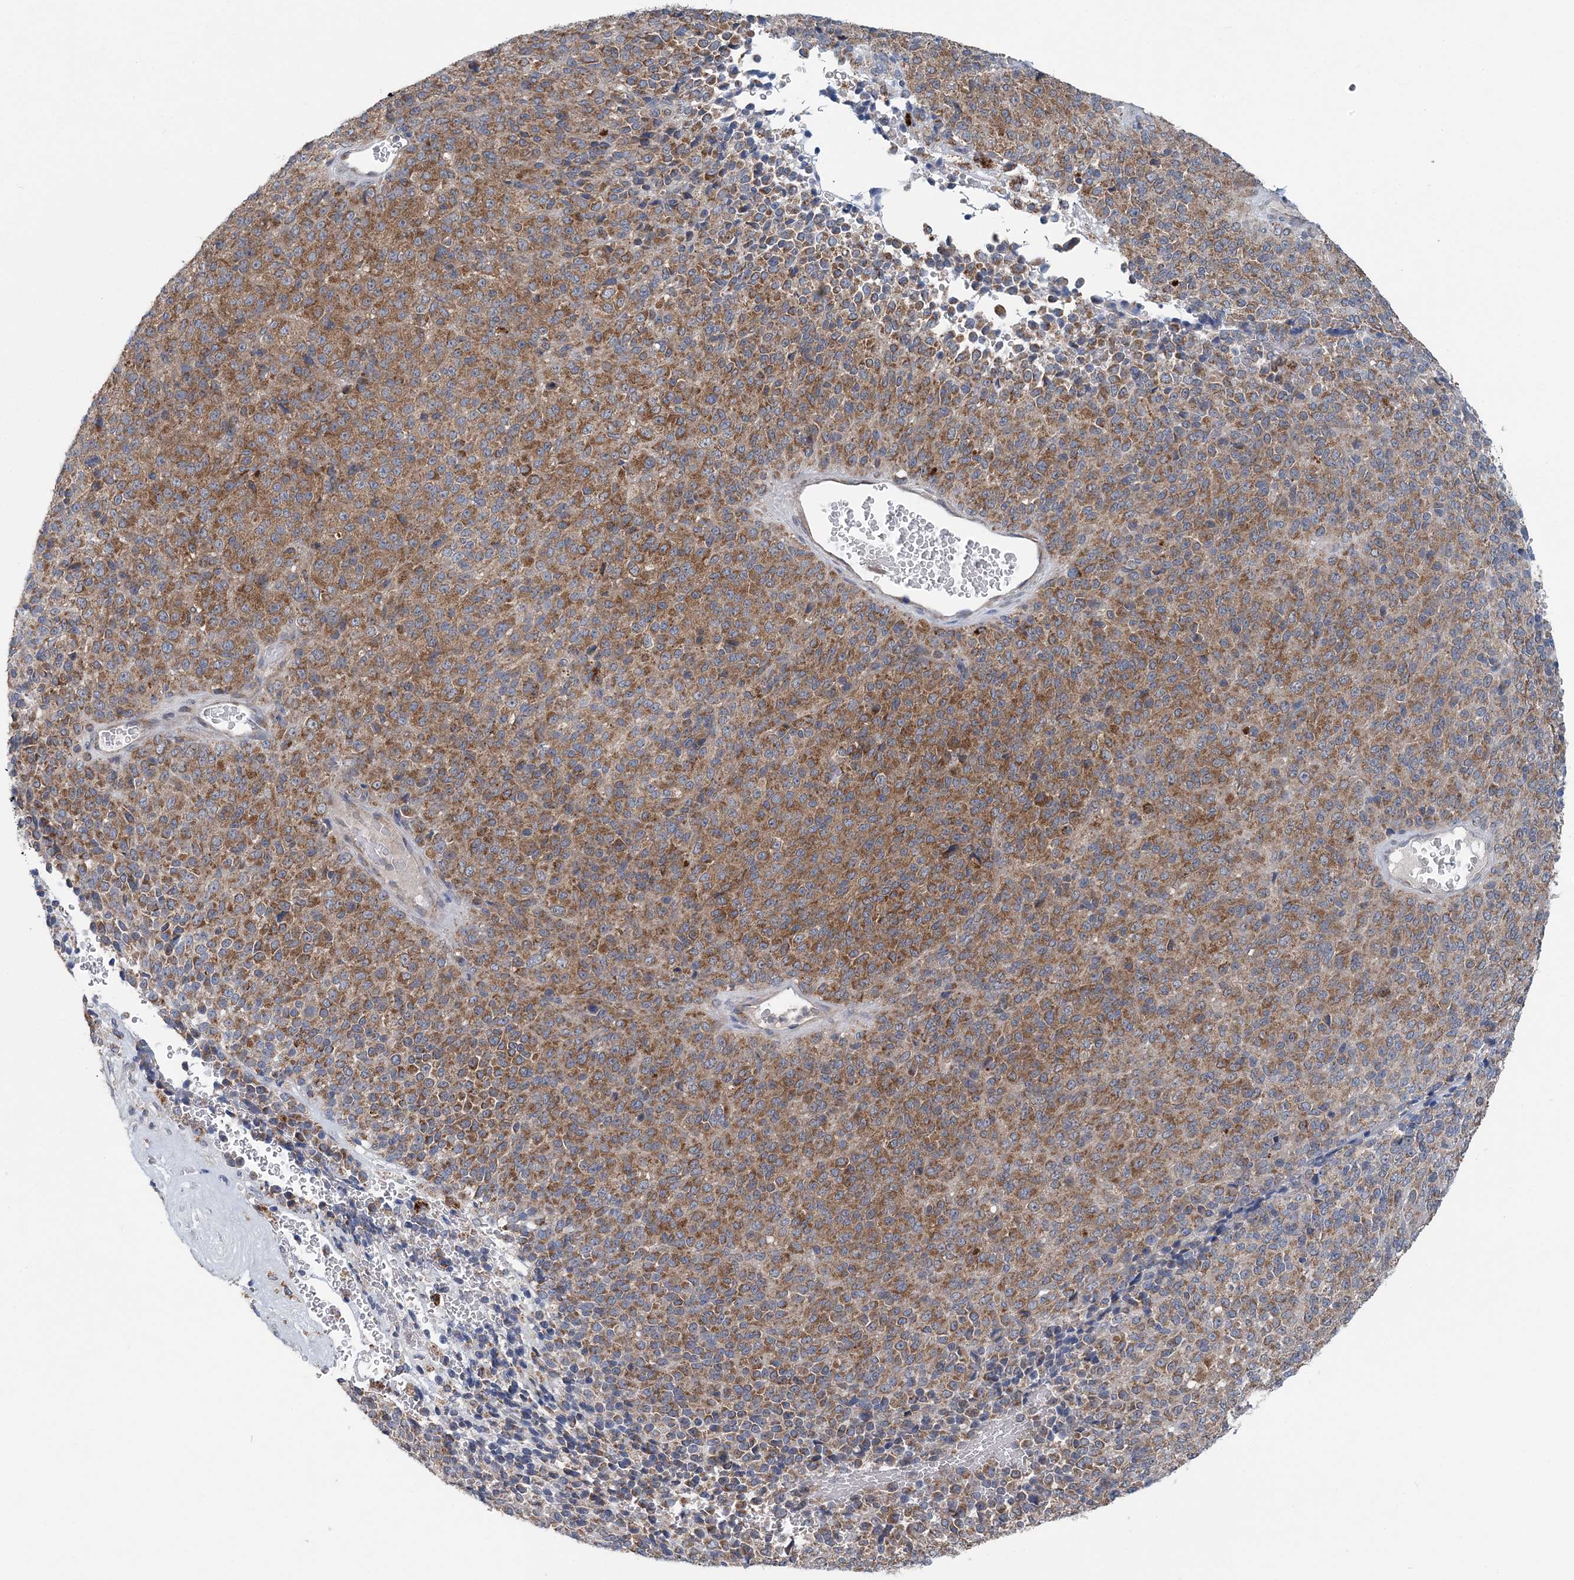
{"staining": {"intensity": "moderate", "quantity": ">75%", "location": "cytoplasmic/membranous"}, "tissue": "melanoma", "cell_type": "Tumor cells", "image_type": "cancer", "snomed": [{"axis": "morphology", "description": "Malignant melanoma, Metastatic site"}, {"axis": "topography", "description": "Brain"}], "caption": "Tumor cells demonstrate medium levels of moderate cytoplasmic/membranous expression in approximately >75% of cells in human melanoma.", "gene": "COPE", "patient": {"sex": "female", "age": 56}}